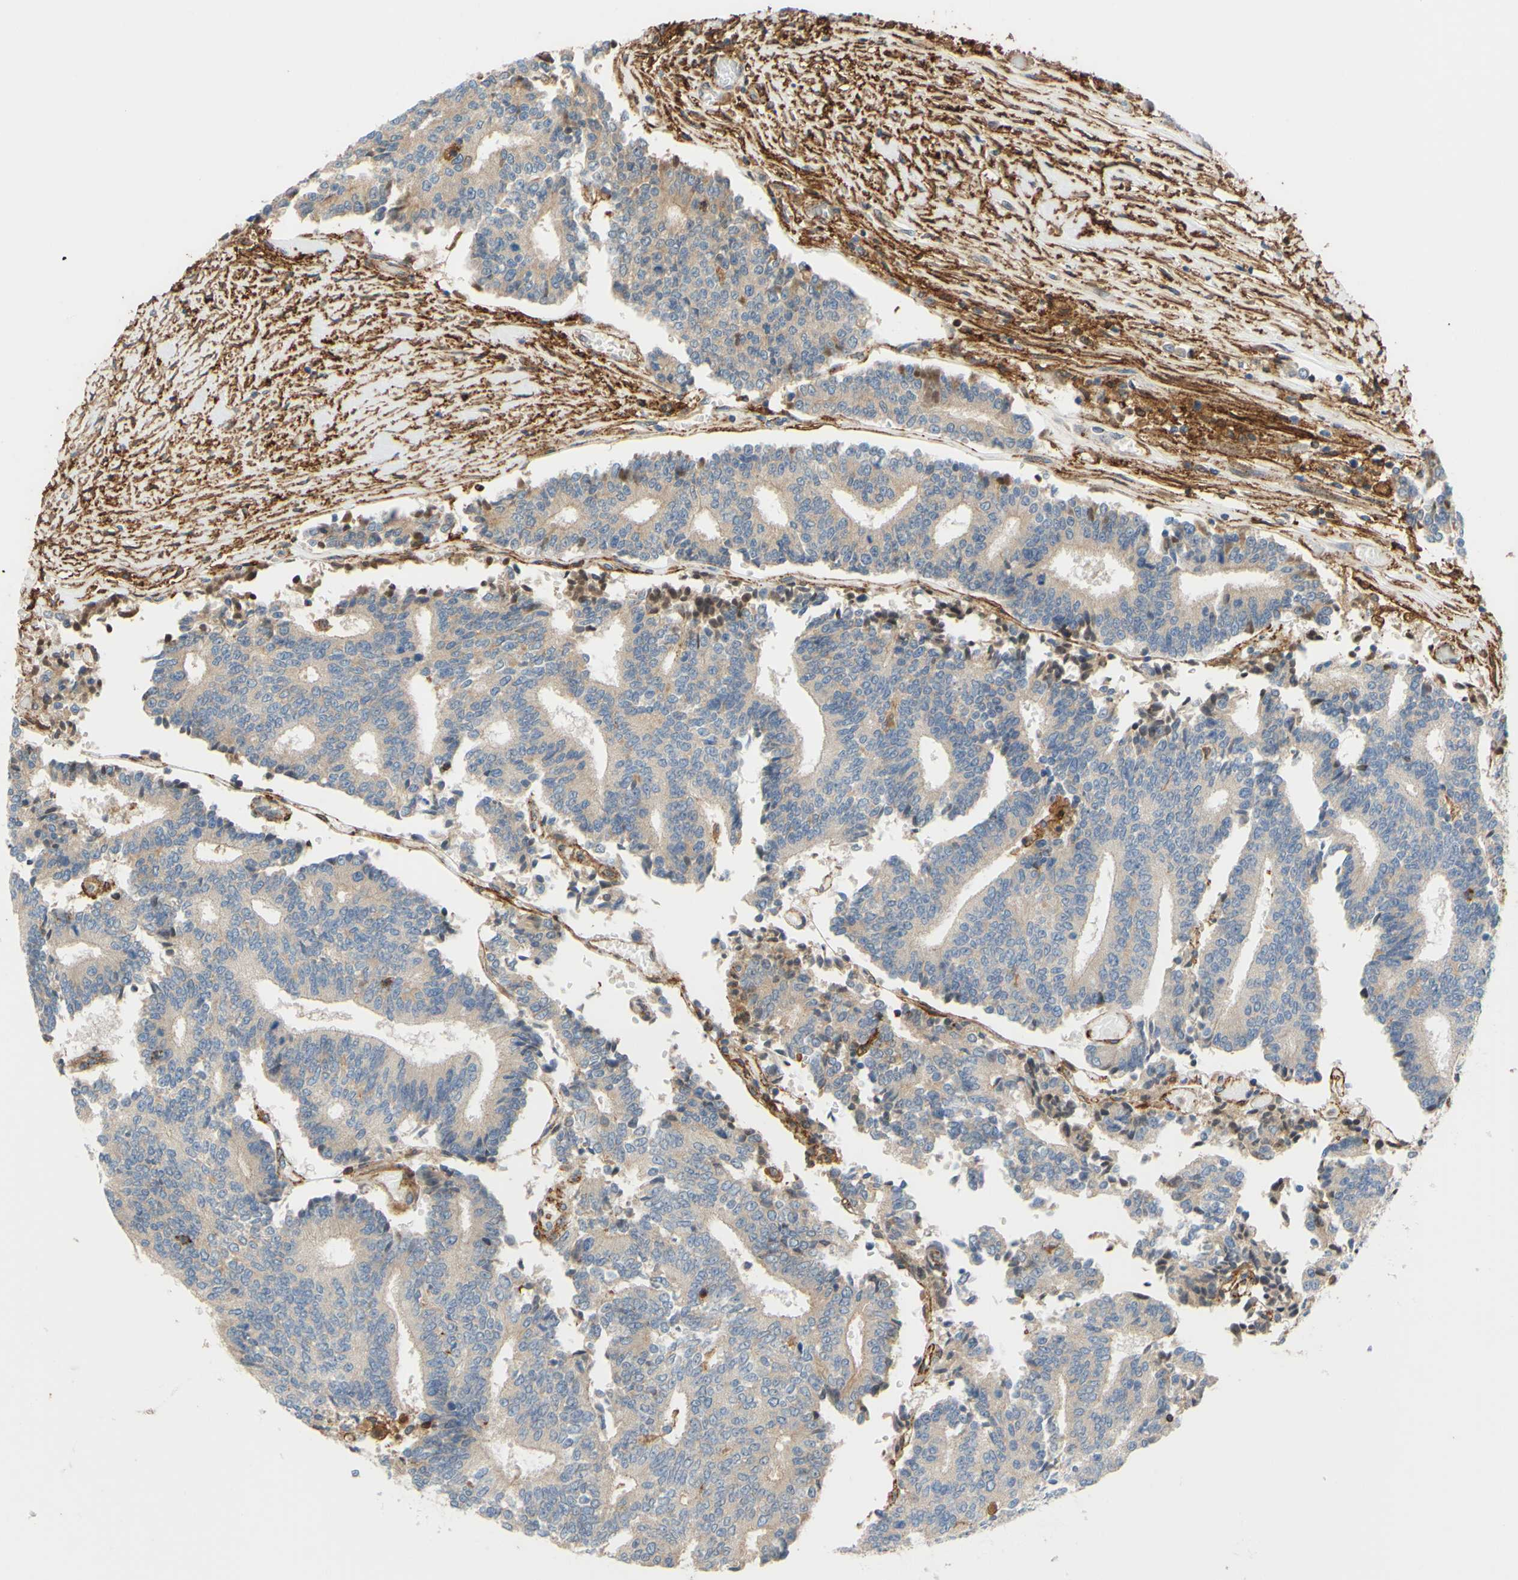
{"staining": {"intensity": "weak", "quantity": ">75%", "location": "cytoplasmic/membranous"}, "tissue": "prostate cancer", "cell_type": "Tumor cells", "image_type": "cancer", "snomed": [{"axis": "morphology", "description": "Normal tissue, NOS"}, {"axis": "morphology", "description": "Adenocarcinoma, High grade"}, {"axis": "topography", "description": "Prostate"}, {"axis": "topography", "description": "Seminal veicle"}], "caption": "Prostate adenocarcinoma (high-grade) tissue shows weak cytoplasmic/membranous staining in approximately >75% of tumor cells The protein is shown in brown color, while the nuclei are stained blue.", "gene": "POR", "patient": {"sex": "male", "age": 55}}